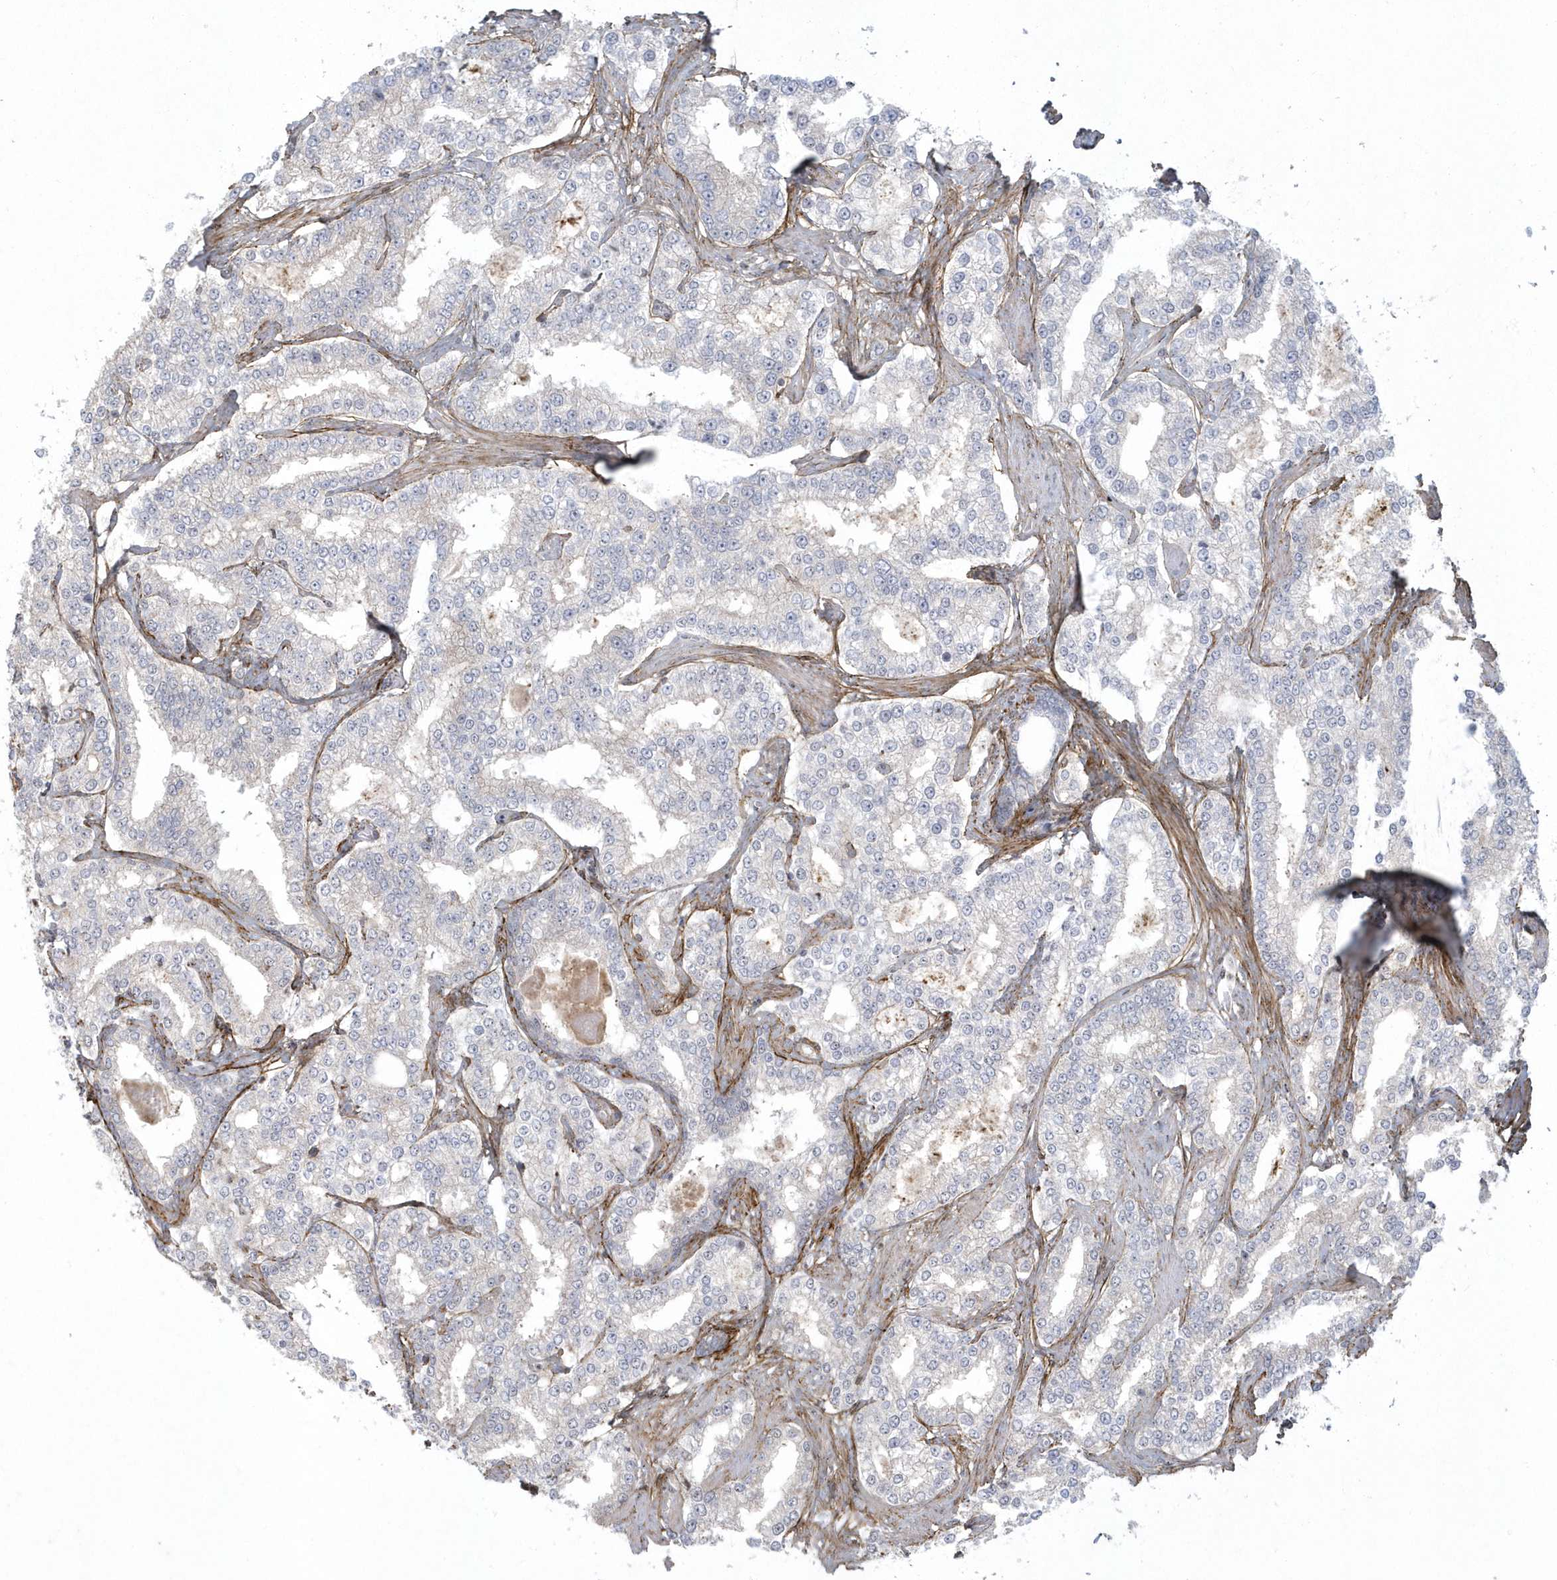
{"staining": {"intensity": "negative", "quantity": "none", "location": "none"}, "tissue": "prostate cancer", "cell_type": "Tumor cells", "image_type": "cancer", "snomed": [{"axis": "morphology", "description": "Normal tissue, NOS"}, {"axis": "morphology", "description": "Adenocarcinoma, High grade"}, {"axis": "topography", "description": "Prostate"}], "caption": "This is an immunohistochemistry micrograph of prostate adenocarcinoma (high-grade). There is no expression in tumor cells.", "gene": "MASP2", "patient": {"sex": "male", "age": 83}}